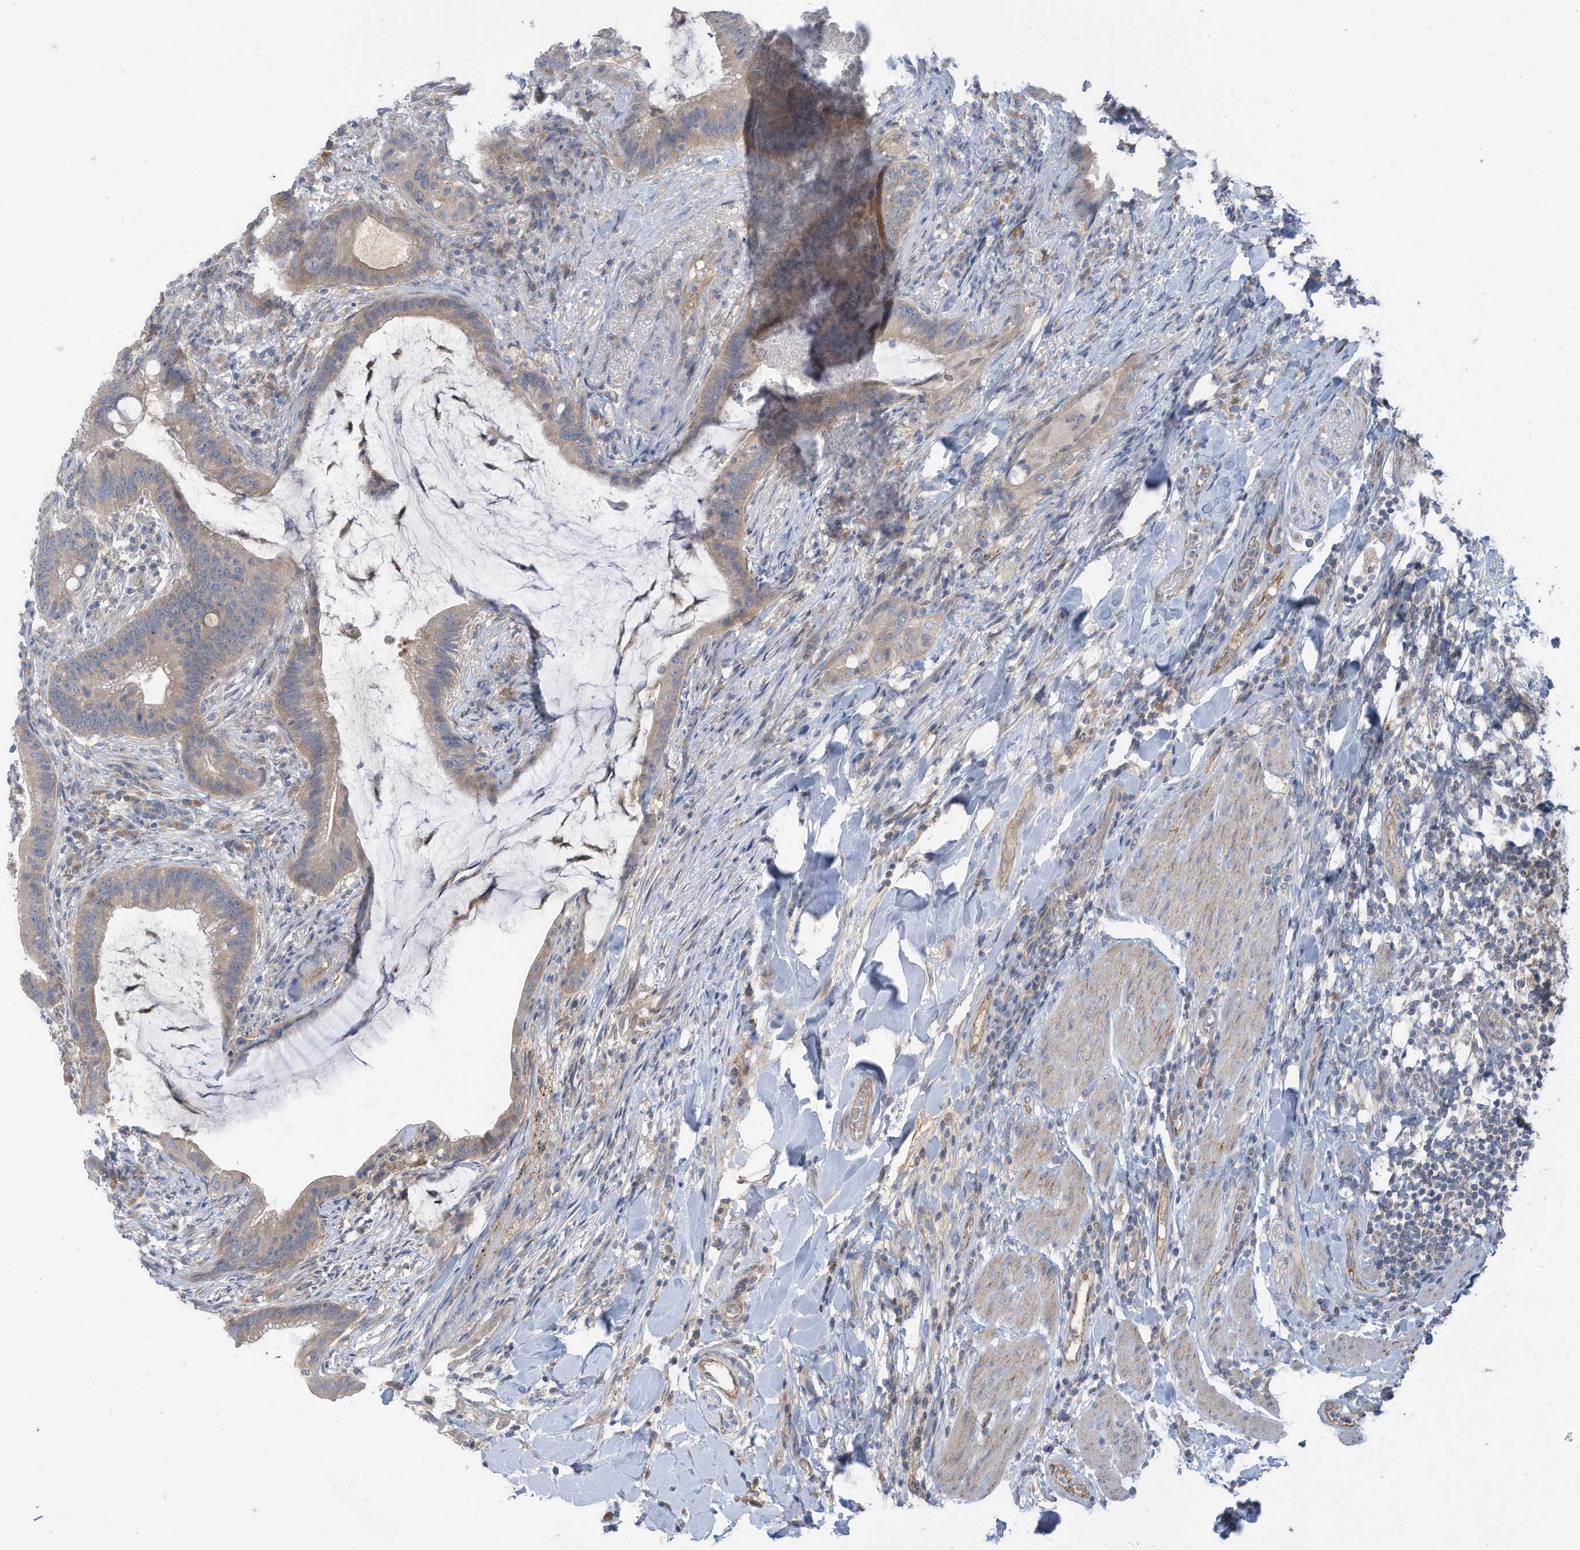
{"staining": {"intensity": "weak", "quantity": ">75%", "location": "cytoplasmic/membranous"}, "tissue": "colorectal cancer", "cell_type": "Tumor cells", "image_type": "cancer", "snomed": [{"axis": "morphology", "description": "Adenocarcinoma, NOS"}, {"axis": "topography", "description": "Colon"}], "caption": "Adenocarcinoma (colorectal) stained with a brown dye demonstrates weak cytoplasmic/membranous positive expression in approximately >75% of tumor cells.", "gene": "SCGB1D2", "patient": {"sex": "female", "age": 66}}